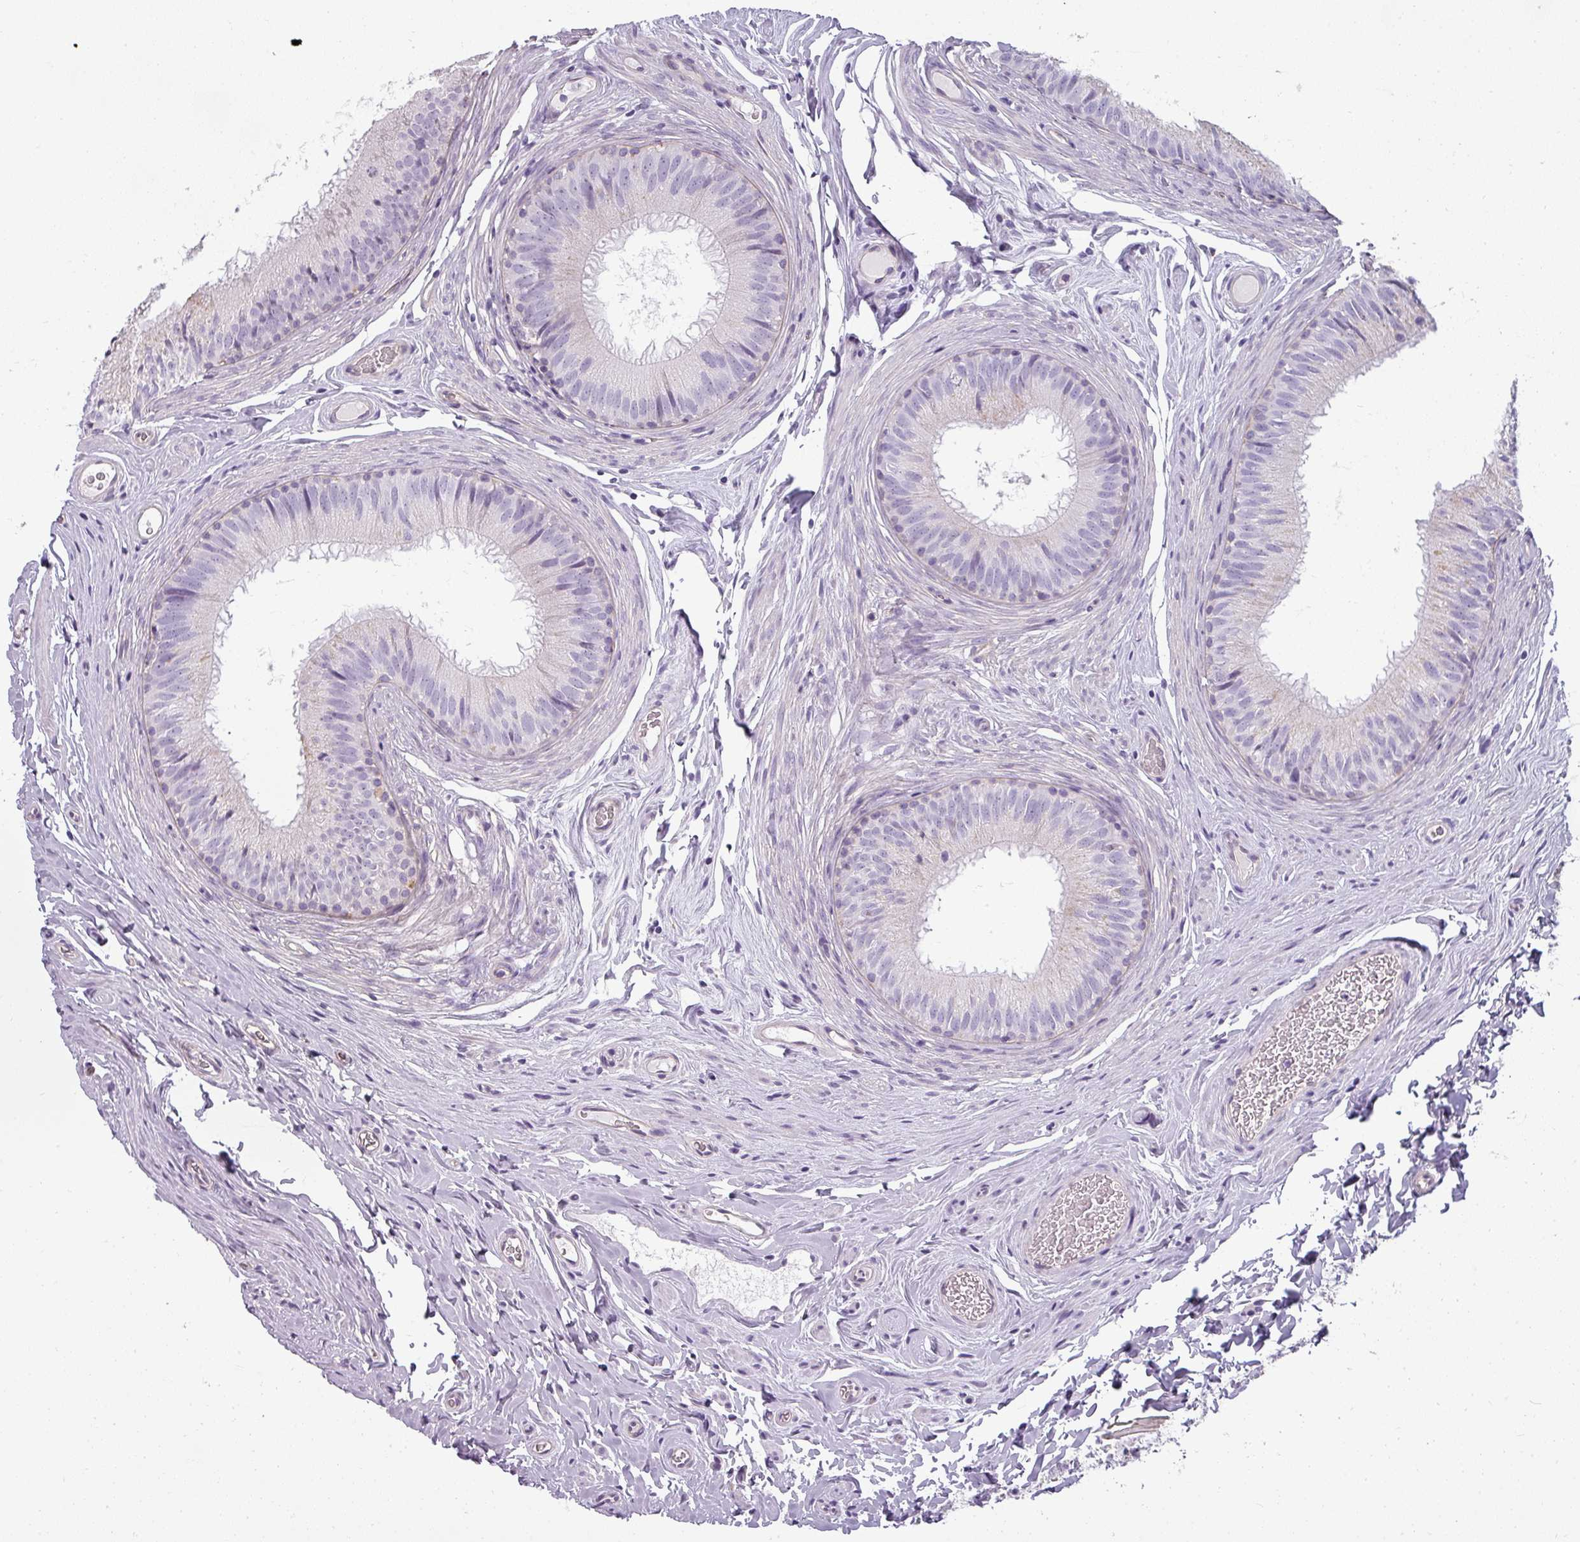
{"staining": {"intensity": "weak", "quantity": "<25%", "location": "cytoplasmic/membranous"}, "tissue": "epididymis", "cell_type": "Glandular cells", "image_type": "normal", "snomed": [{"axis": "morphology", "description": "Normal tissue, NOS"}, {"axis": "topography", "description": "Epididymis, spermatic cord, NOS"}], "caption": "Glandular cells are negative for protein expression in unremarkable human epididymis. (Stains: DAB (3,3'-diaminobenzidine) immunohistochemistry with hematoxylin counter stain, Microscopy: brightfield microscopy at high magnification).", "gene": "ASB1", "patient": {"sex": "male", "age": 25}}